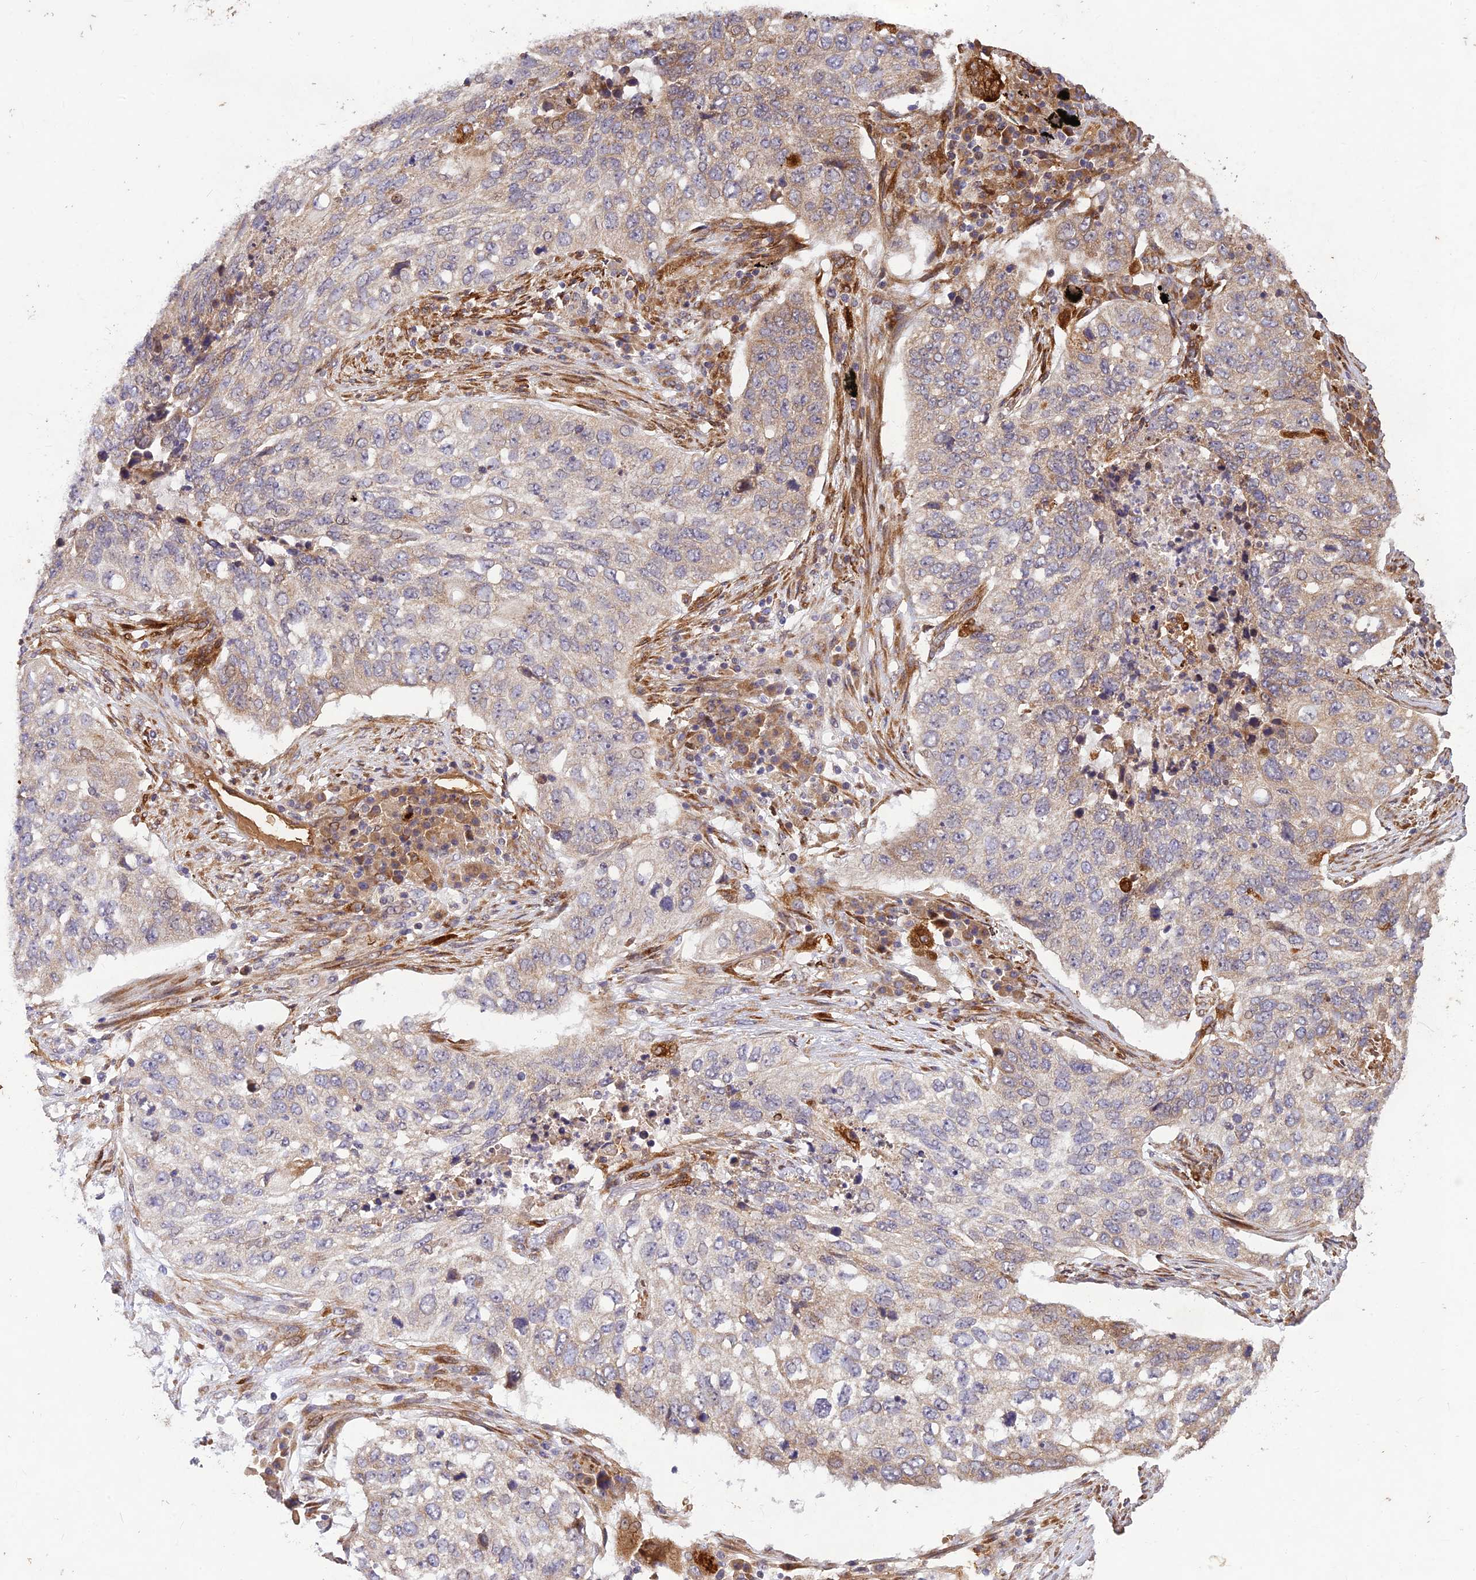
{"staining": {"intensity": "weak", "quantity": "25%-75%", "location": "cytoplasmic/membranous"}, "tissue": "lung cancer", "cell_type": "Tumor cells", "image_type": "cancer", "snomed": [{"axis": "morphology", "description": "Squamous cell carcinoma, NOS"}, {"axis": "topography", "description": "Lung"}], "caption": "DAB immunohistochemical staining of squamous cell carcinoma (lung) reveals weak cytoplasmic/membranous protein expression in about 25%-75% of tumor cells. The staining is performed using DAB (3,3'-diaminobenzidine) brown chromogen to label protein expression. The nuclei are counter-stained blue using hematoxylin.", "gene": "PPP1R11", "patient": {"sex": "female", "age": 63}}